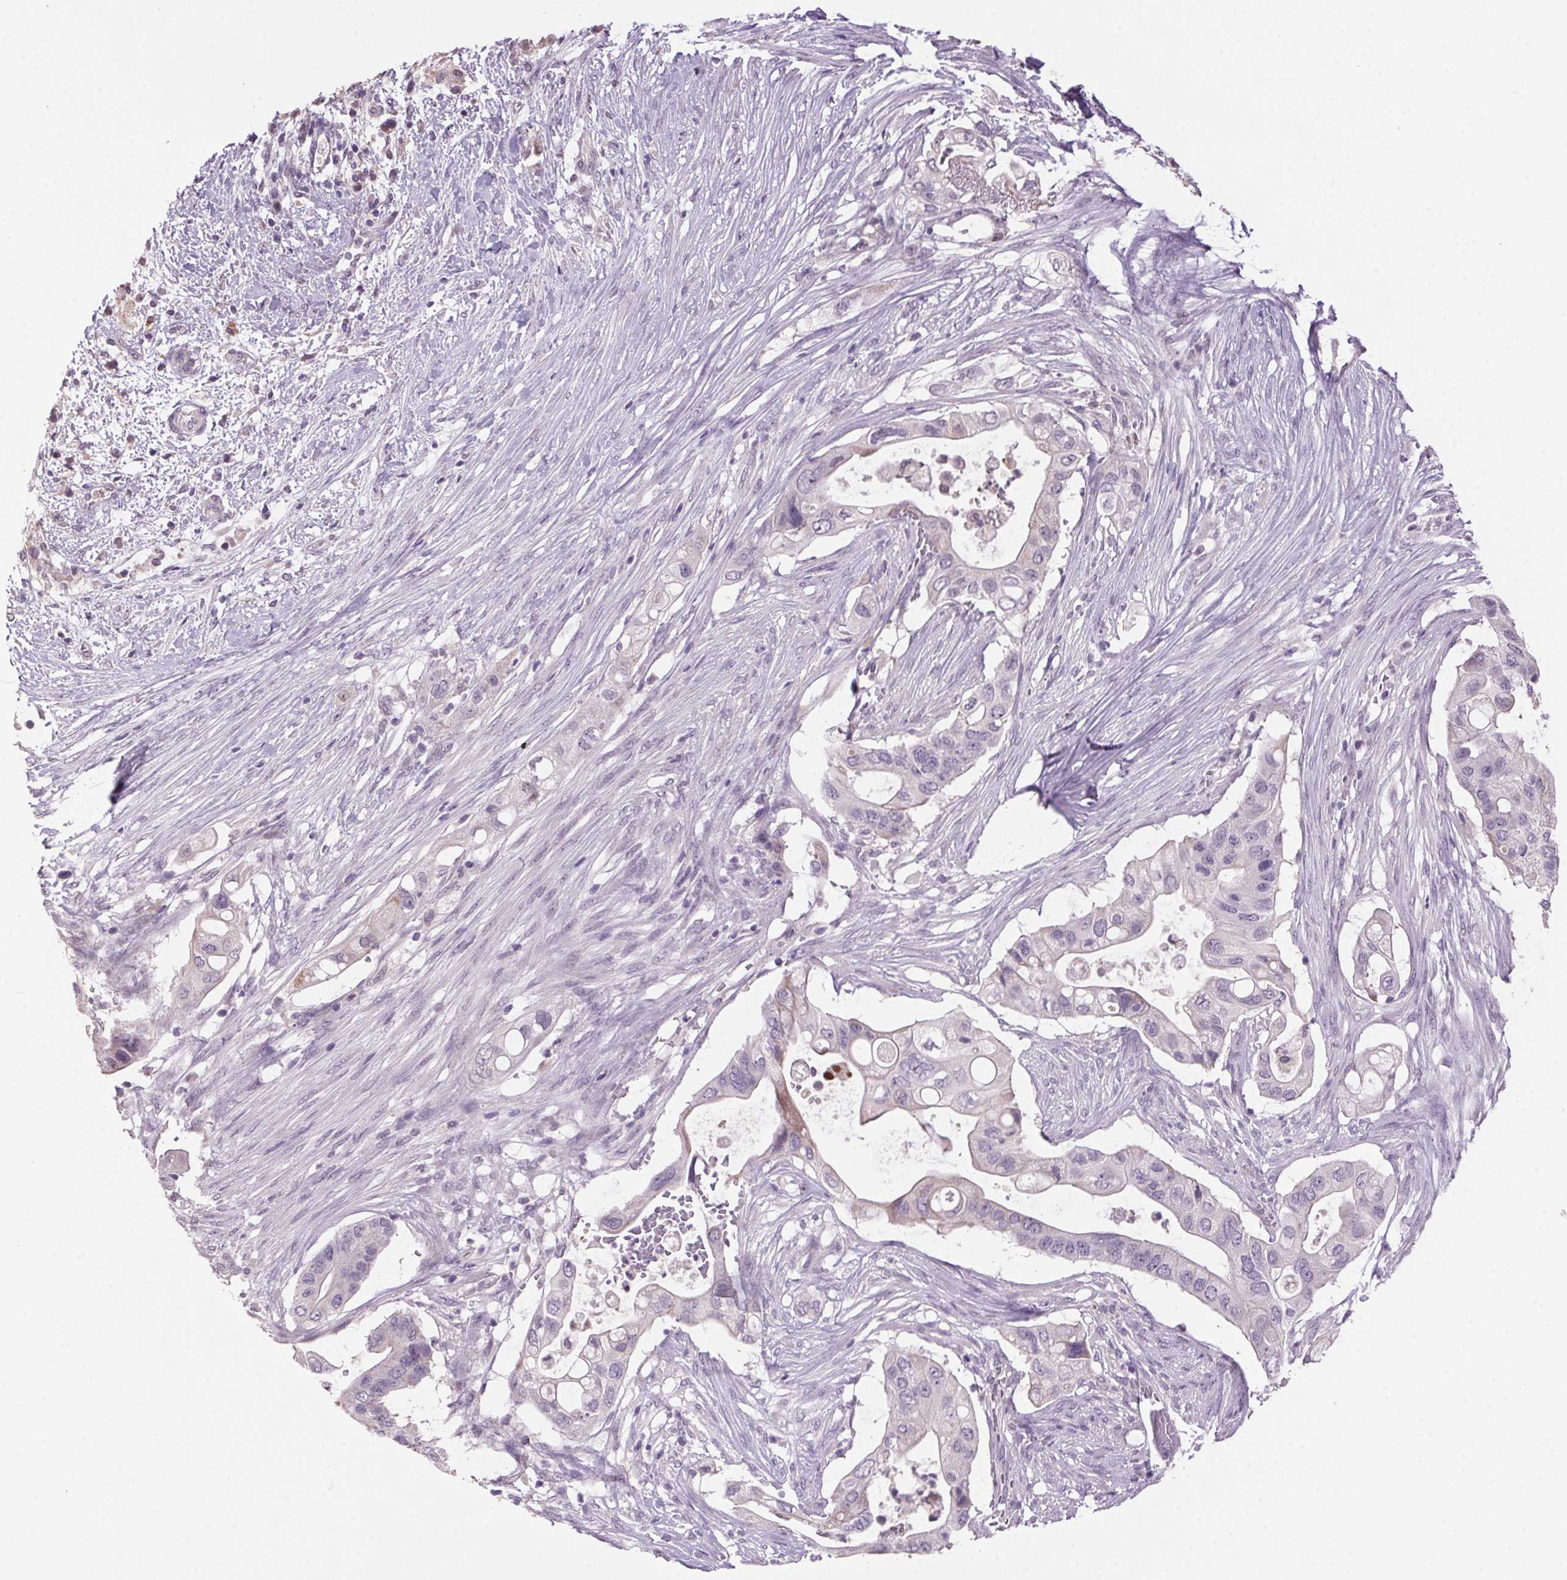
{"staining": {"intensity": "negative", "quantity": "none", "location": "none"}, "tissue": "pancreatic cancer", "cell_type": "Tumor cells", "image_type": "cancer", "snomed": [{"axis": "morphology", "description": "Adenocarcinoma, NOS"}, {"axis": "topography", "description": "Pancreas"}], "caption": "Immunohistochemistry image of neoplastic tissue: human pancreatic cancer (adenocarcinoma) stained with DAB (3,3'-diaminobenzidine) displays no significant protein positivity in tumor cells.", "gene": "VWA3B", "patient": {"sex": "female", "age": 72}}